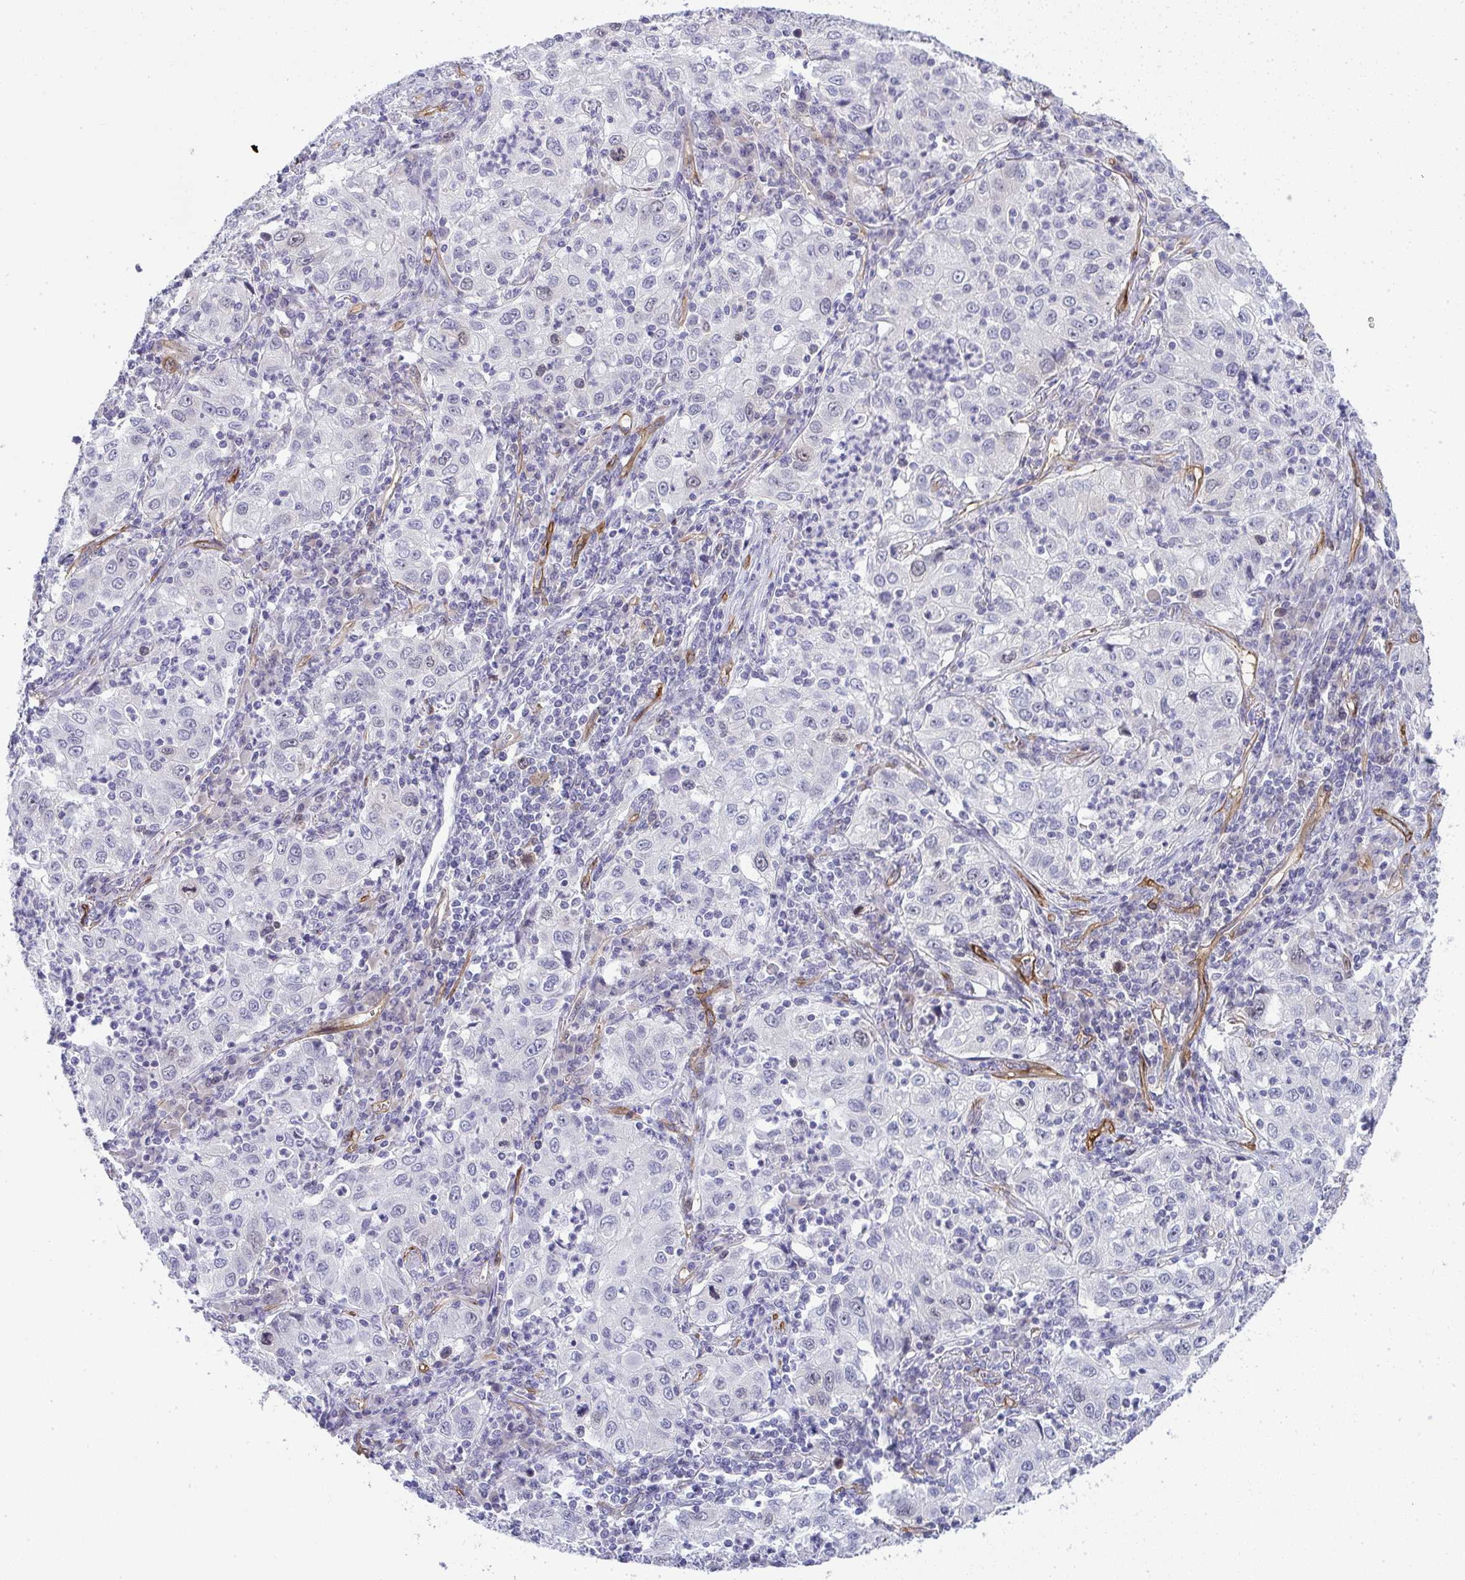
{"staining": {"intensity": "negative", "quantity": "none", "location": "none"}, "tissue": "lung cancer", "cell_type": "Tumor cells", "image_type": "cancer", "snomed": [{"axis": "morphology", "description": "Squamous cell carcinoma, NOS"}, {"axis": "topography", "description": "Lung"}], "caption": "DAB (3,3'-diaminobenzidine) immunohistochemical staining of lung cancer displays no significant staining in tumor cells. Nuclei are stained in blue.", "gene": "UBE2S", "patient": {"sex": "male", "age": 71}}